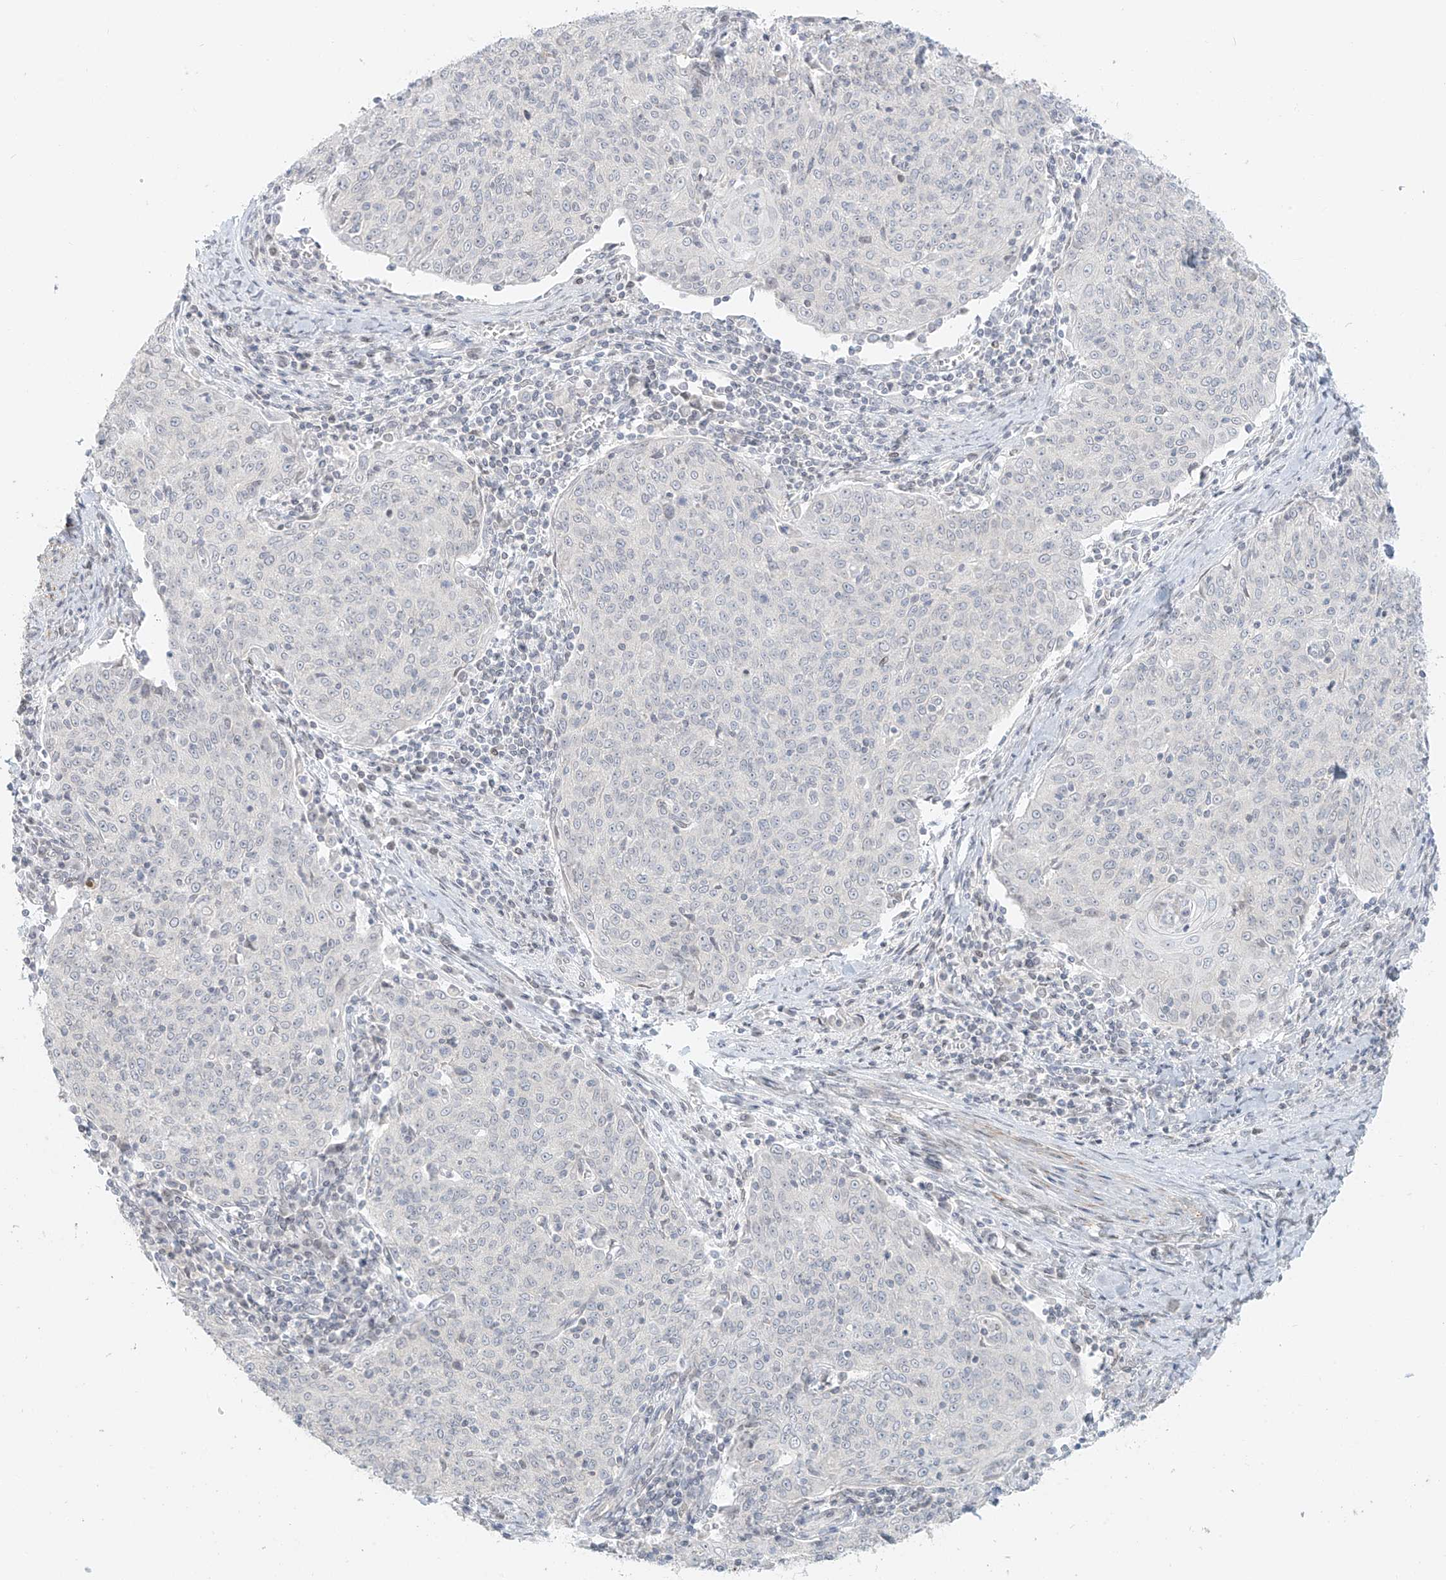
{"staining": {"intensity": "negative", "quantity": "none", "location": "none"}, "tissue": "cervical cancer", "cell_type": "Tumor cells", "image_type": "cancer", "snomed": [{"axis": "morphology", "description": "Squamous cell carcinoma, NOS"}, {"axis": "topography", "description": "Cervix"}], "caption": "DAB (3,3'-diaminobenzidine) immunohistochemical staining of human squamous cell carcinoma (cervical) exhibits no significant positivity in tumor cells.", "gene": "OSBPL7", "patient": {"sex": "female", "age": 48}}